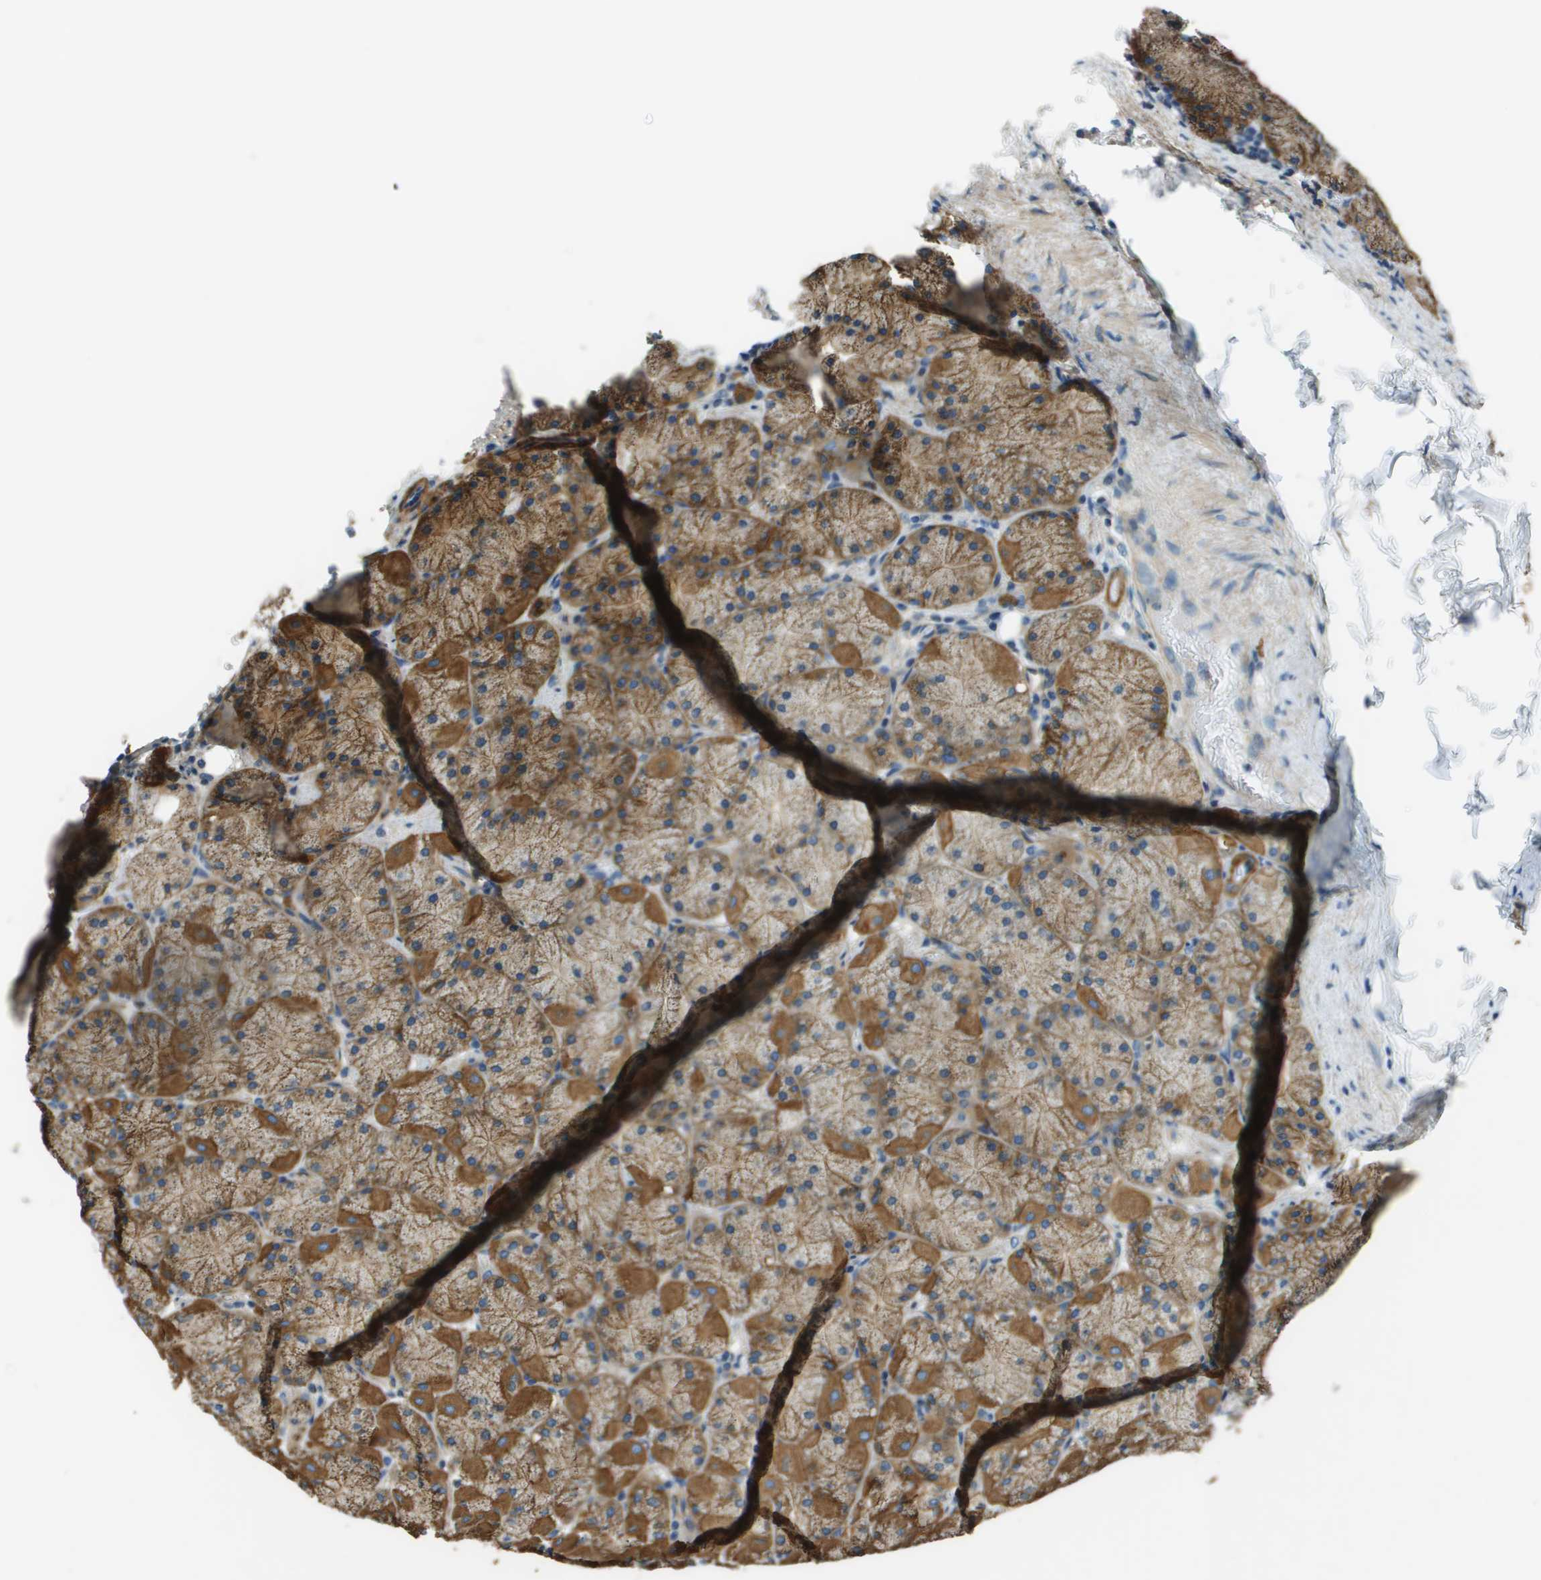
{"staining": {"intensity": "moderate", "quantity": ">75%", "location": "cytoplasmic/membranous"}, "tissue": "stomach", "cell_type": "Glandular cells", "image_type": "normal", "snomed": [{"axis": "morphology", "description": "Normal tissue, NOS"}, {"axis": "topography", "description": "Stomach, upper"}], "caption": "This micrograph reveals IHC staining of normal stomach, with medium moderate cytoplasmic/membranous expression in approximately >75% of glandular cells.", "gene": "TMEM51", "patient": {"sex": "female", "age": 56}}